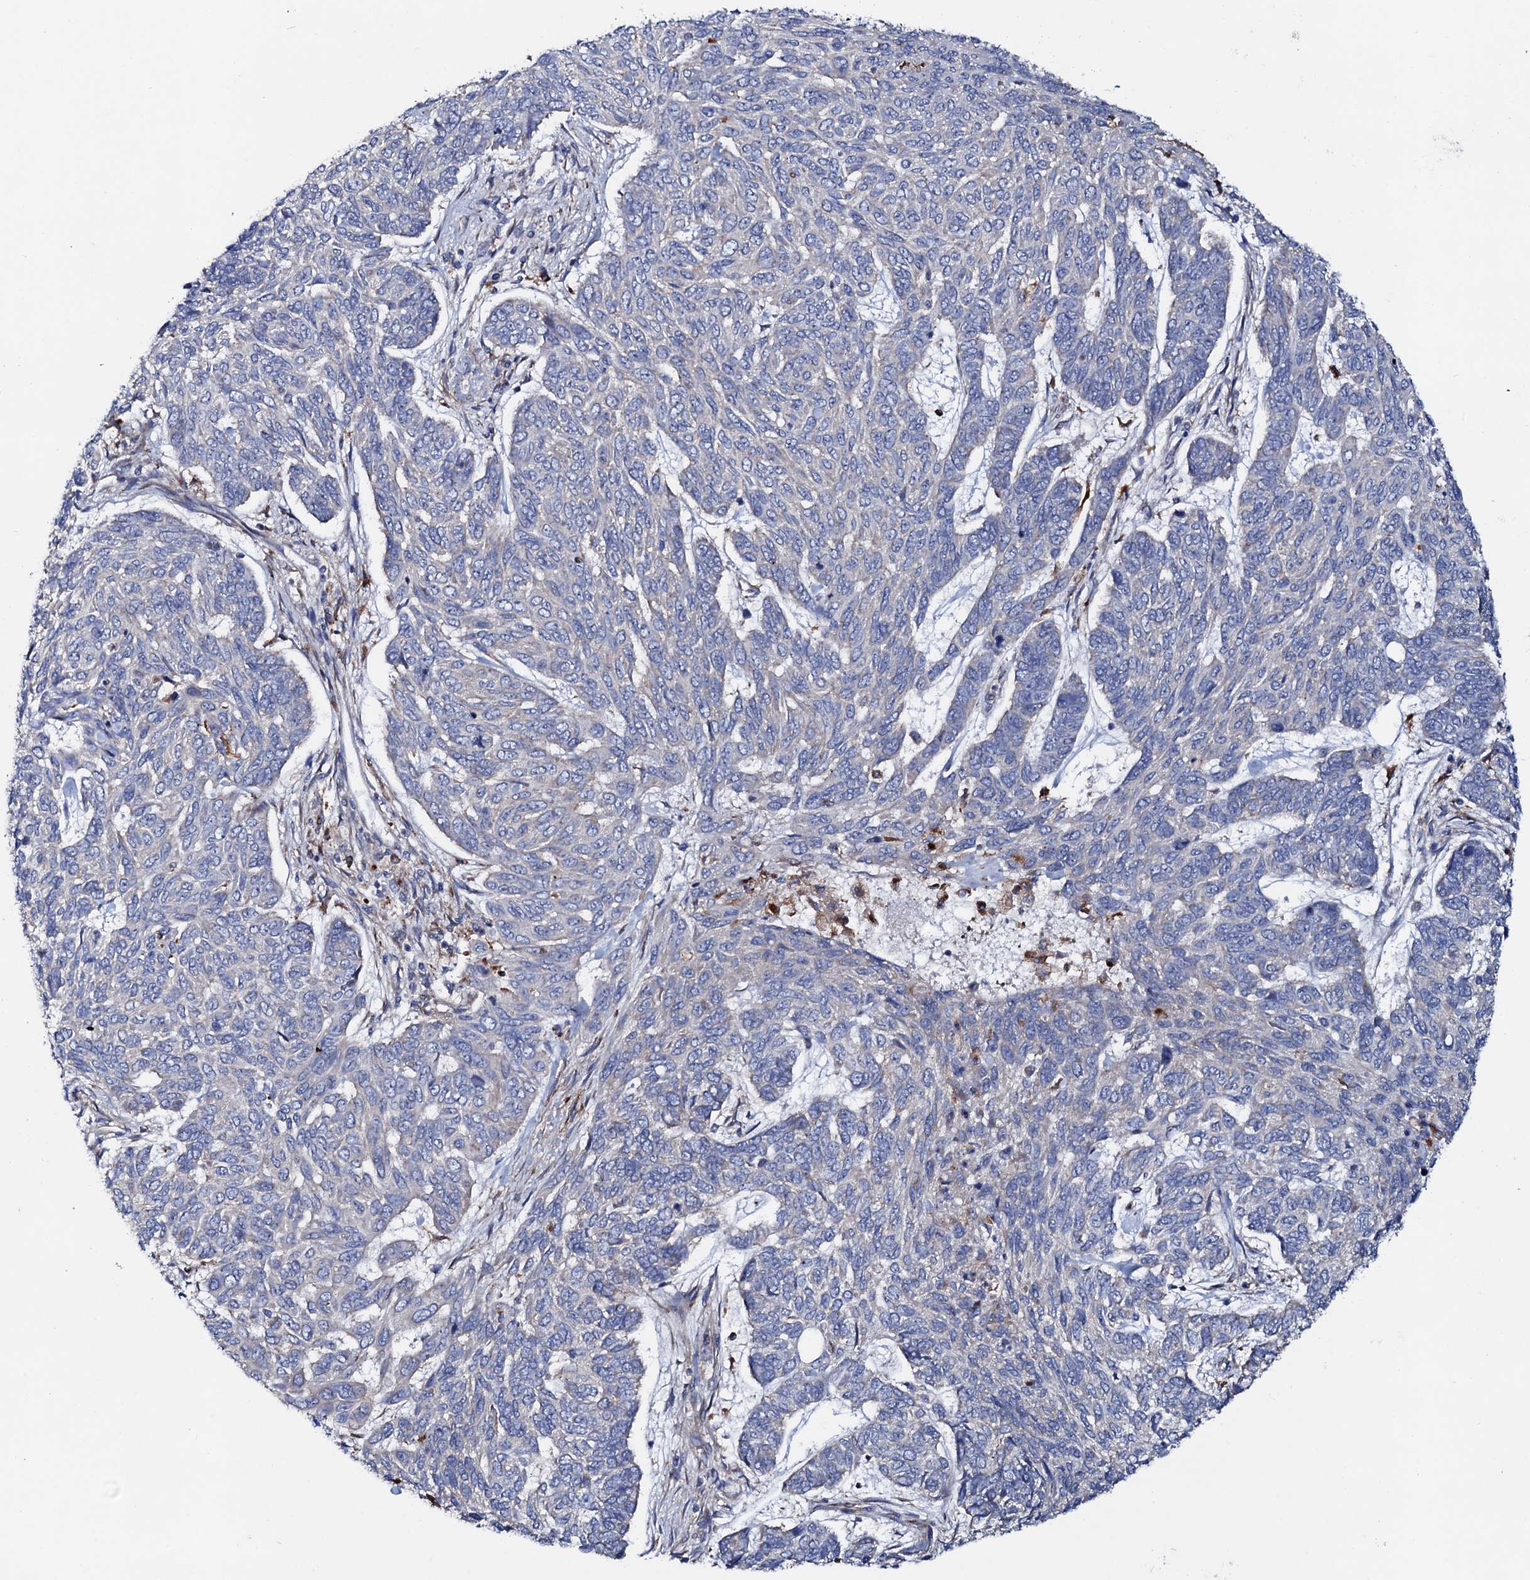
{"staining": {"intensity": "negative", "quantity": "none", "location": "none"}, "tissue": "skin cancer", "cell_type": "Tumor cells", "image_type": "cancer", "snomed": [{"axis": "morphology", "description": "Basal cell carcinoma"}, {"axis": "topography", "description": "Skin"}], "caption": "Immunohistochemistry histopathology image of human basal cell carcinoma (skin) stained for a protein (brown), which demonstrates no staining in tumor cells. (Immunohistochemistry (ihc), brightfield microscopy, high magnification).", "gene": "P2RX4", "patient": {"sex": "female", "age": 65}}